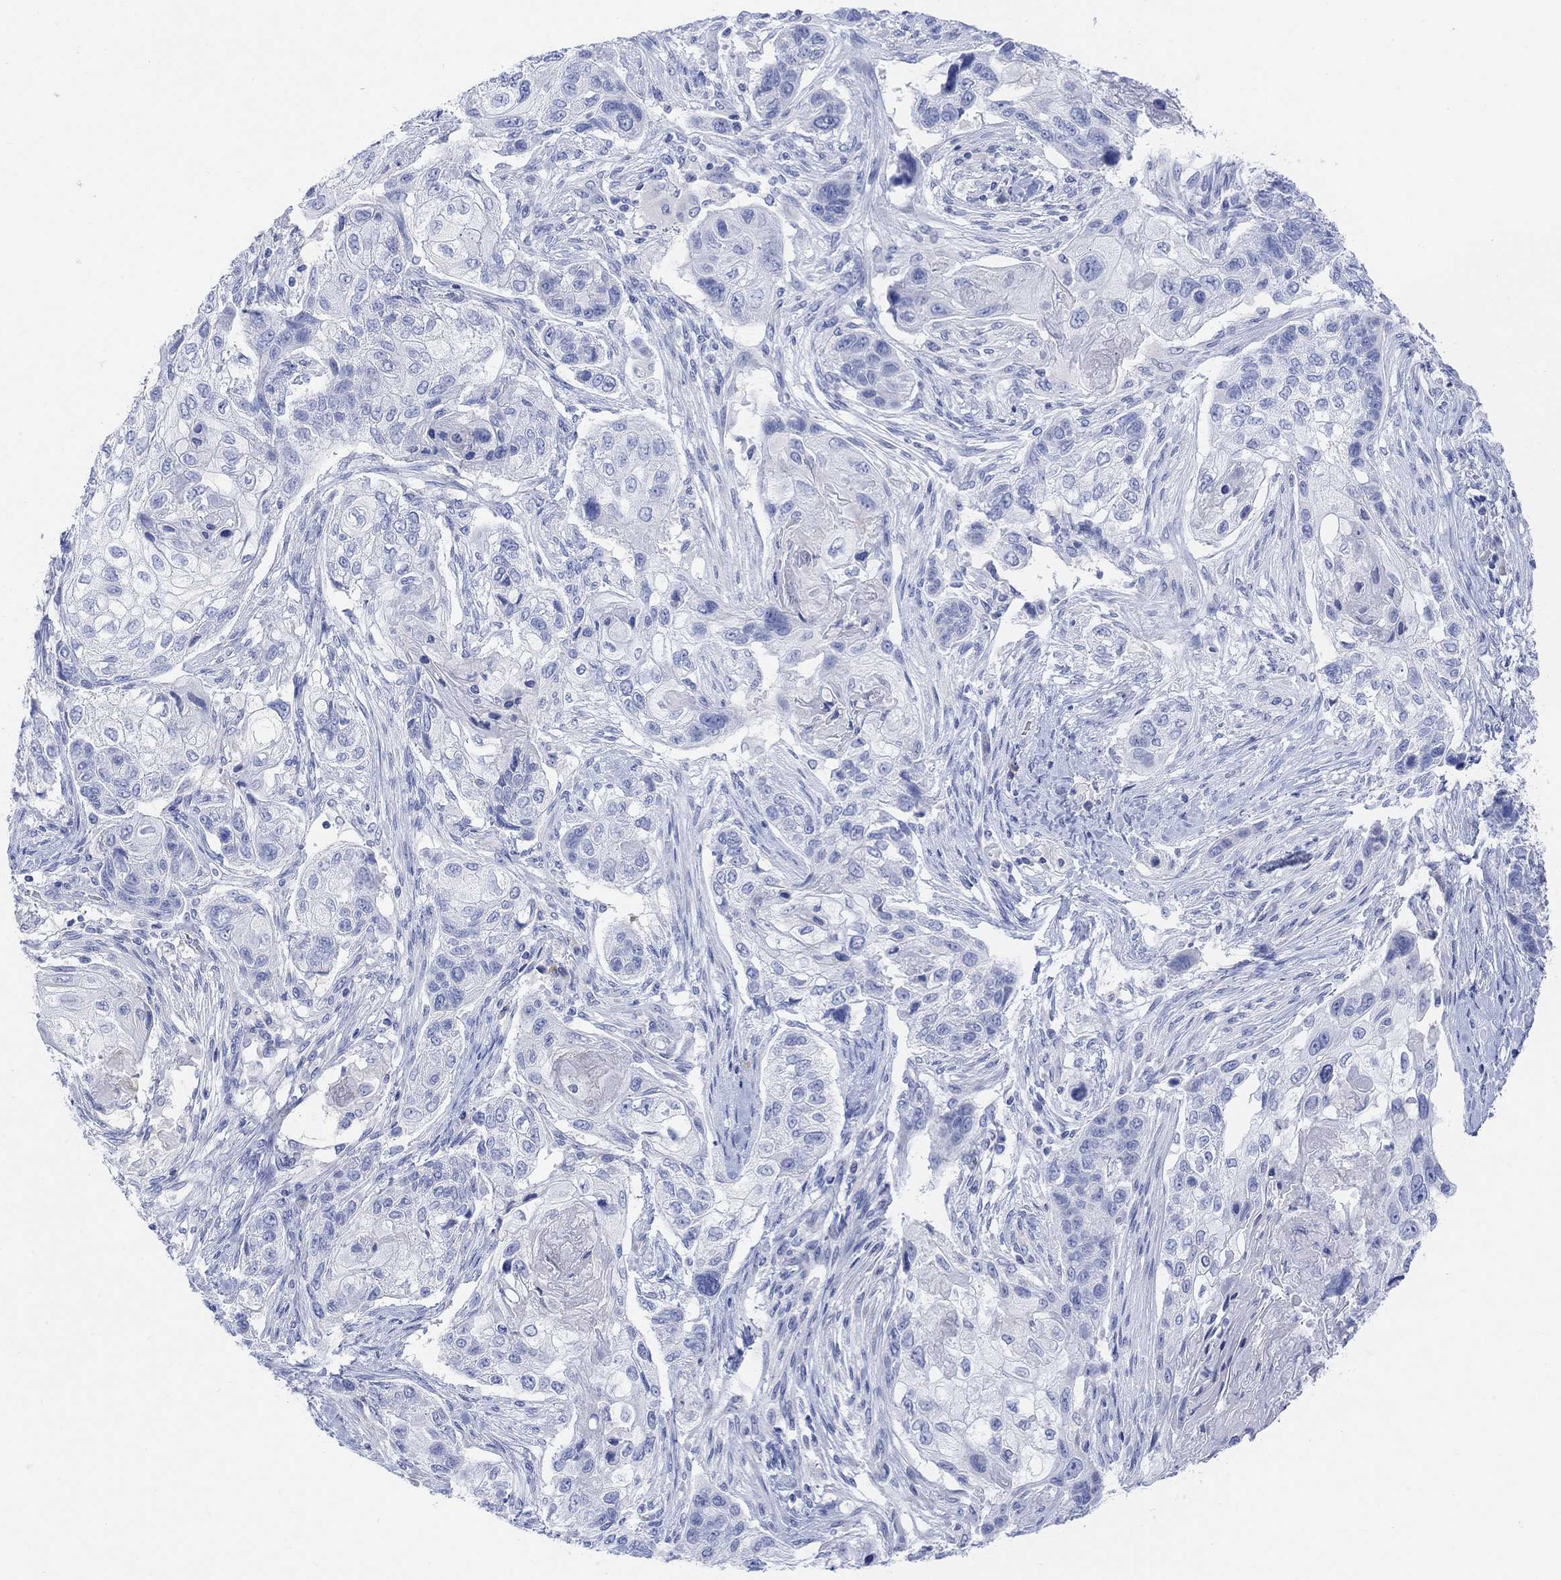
{"staining": {"intensity": "negative", "quantity": "none", "location": "none"}, "tissue": "lung cancer", "cell_type": "Tumor cells", "image_type": "cancer", "snomed": [{"axis": "morphology", "description": "Normal tissue, NOS"}, {"axis": "morphology", "description": "Squamous cell carcinoma, NOS"}, {"axis": "topography", "description": "Bronchus"}, {"axis": "topography", "description": "Lung"}], "caption": "DAB (3,3'-diaminobenzidine) immunohistochemical staining of human lung squamous cell carcinoma displays no significant staining in tumor cells. (DAB (3,3'-diaminobenzidine) immunohistochemistry, high magnification).", "gene": "GNG13", "patient": {"sex": "male", "age": 69}}